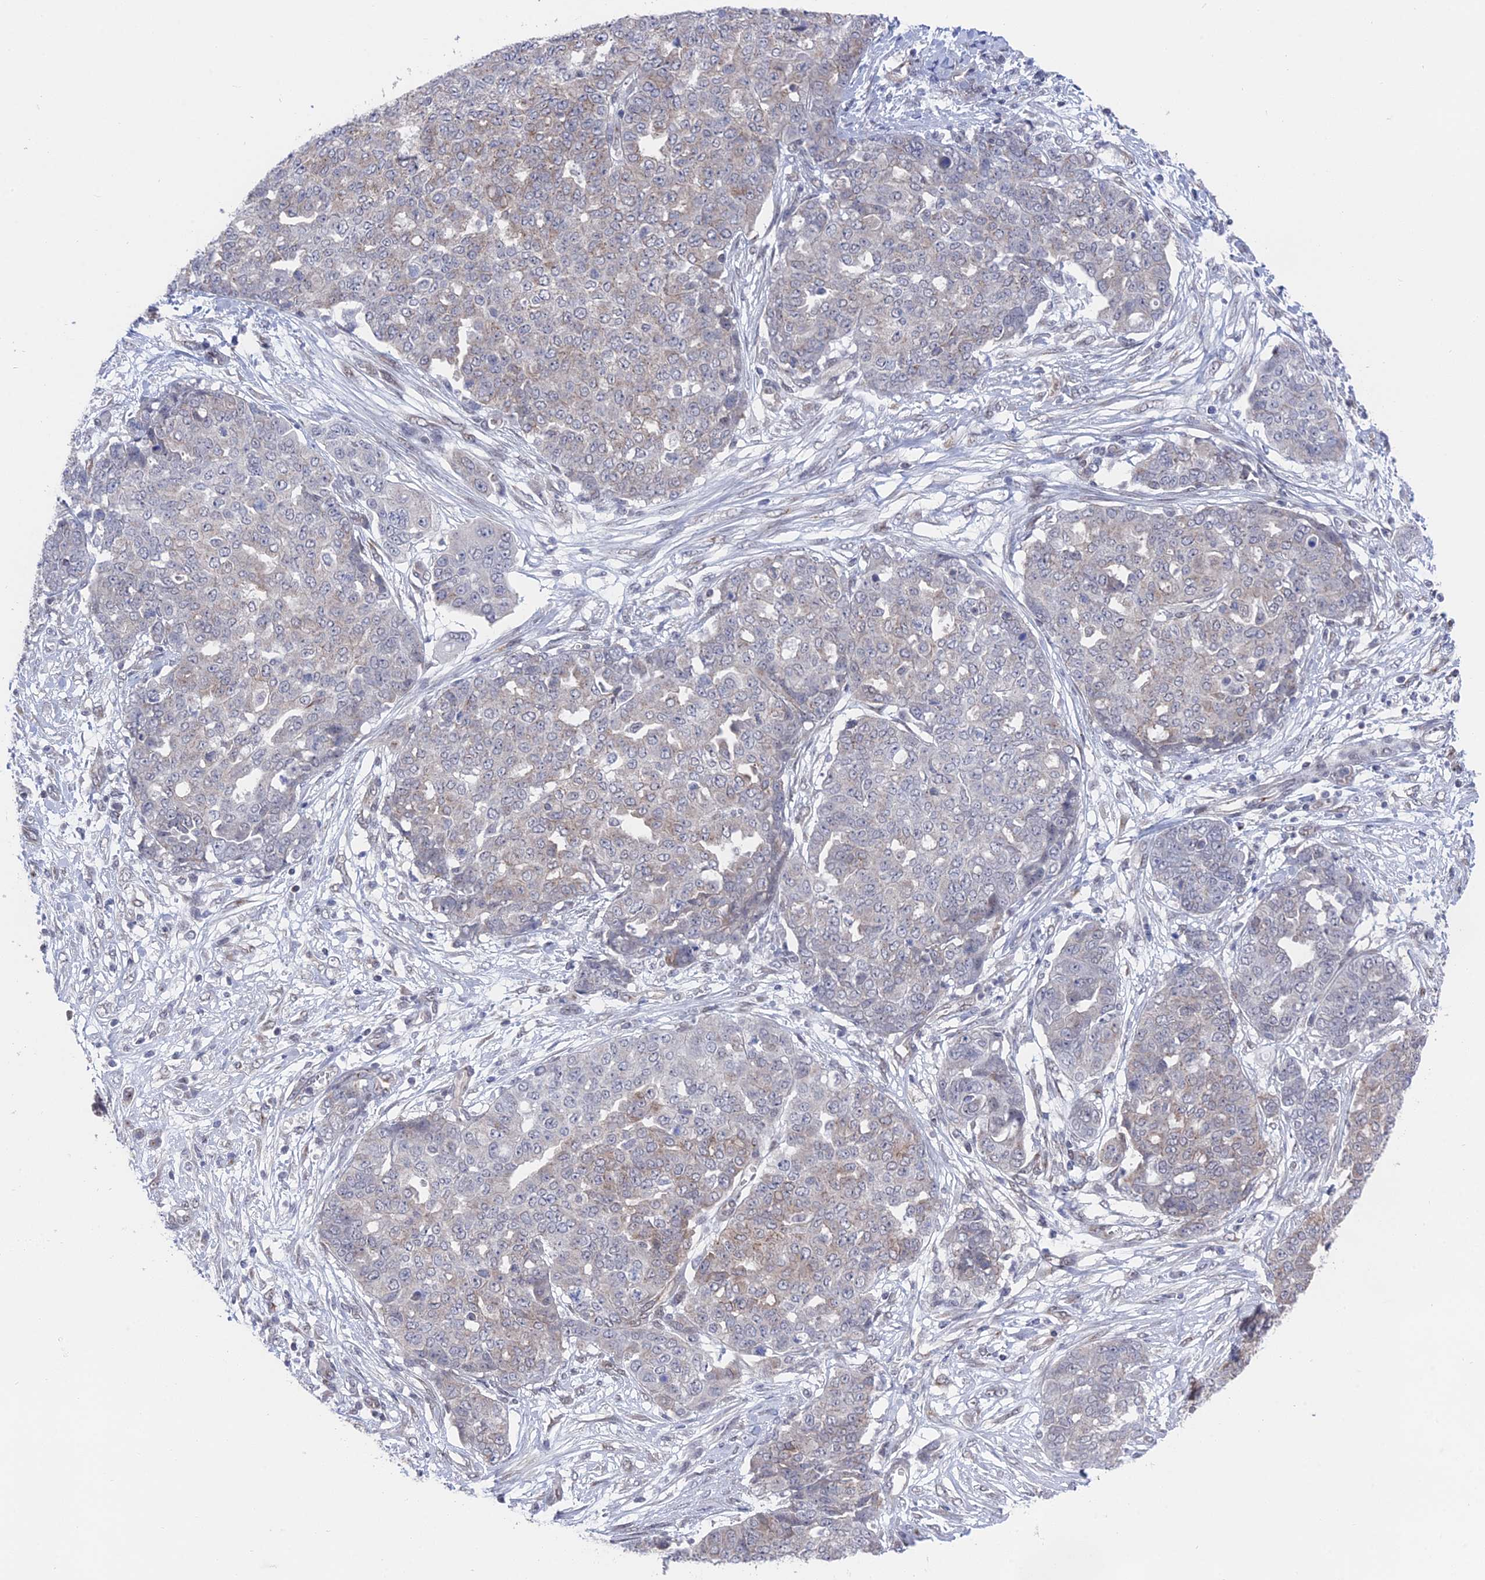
{"staining": {"intensity": "moderate", "quantity": "25%-75%", "location": "cytoplasmic/membranous"}, "tissue": "ovarian cancer", "cell_type": "Tumor cells", "image_type": "cancer", "snomed": [{"axis": "morphology", "description": "Cystadenocarcinoma, serous, NOS"}, {"axis": "topography", "description": "Soft tissue"}, {"axis": "topography", "description": "Ovary"}], "caption": "Protein positivity by immunohistochemistry demonstrates moderate cytoplasmic/membranous staining in about 25%-75% of tumor cells in ovarian cancer (serous cystadenocarcinoma).", "gene": "FHIP2A", "patient": {"sex": "female", "age": 57}}